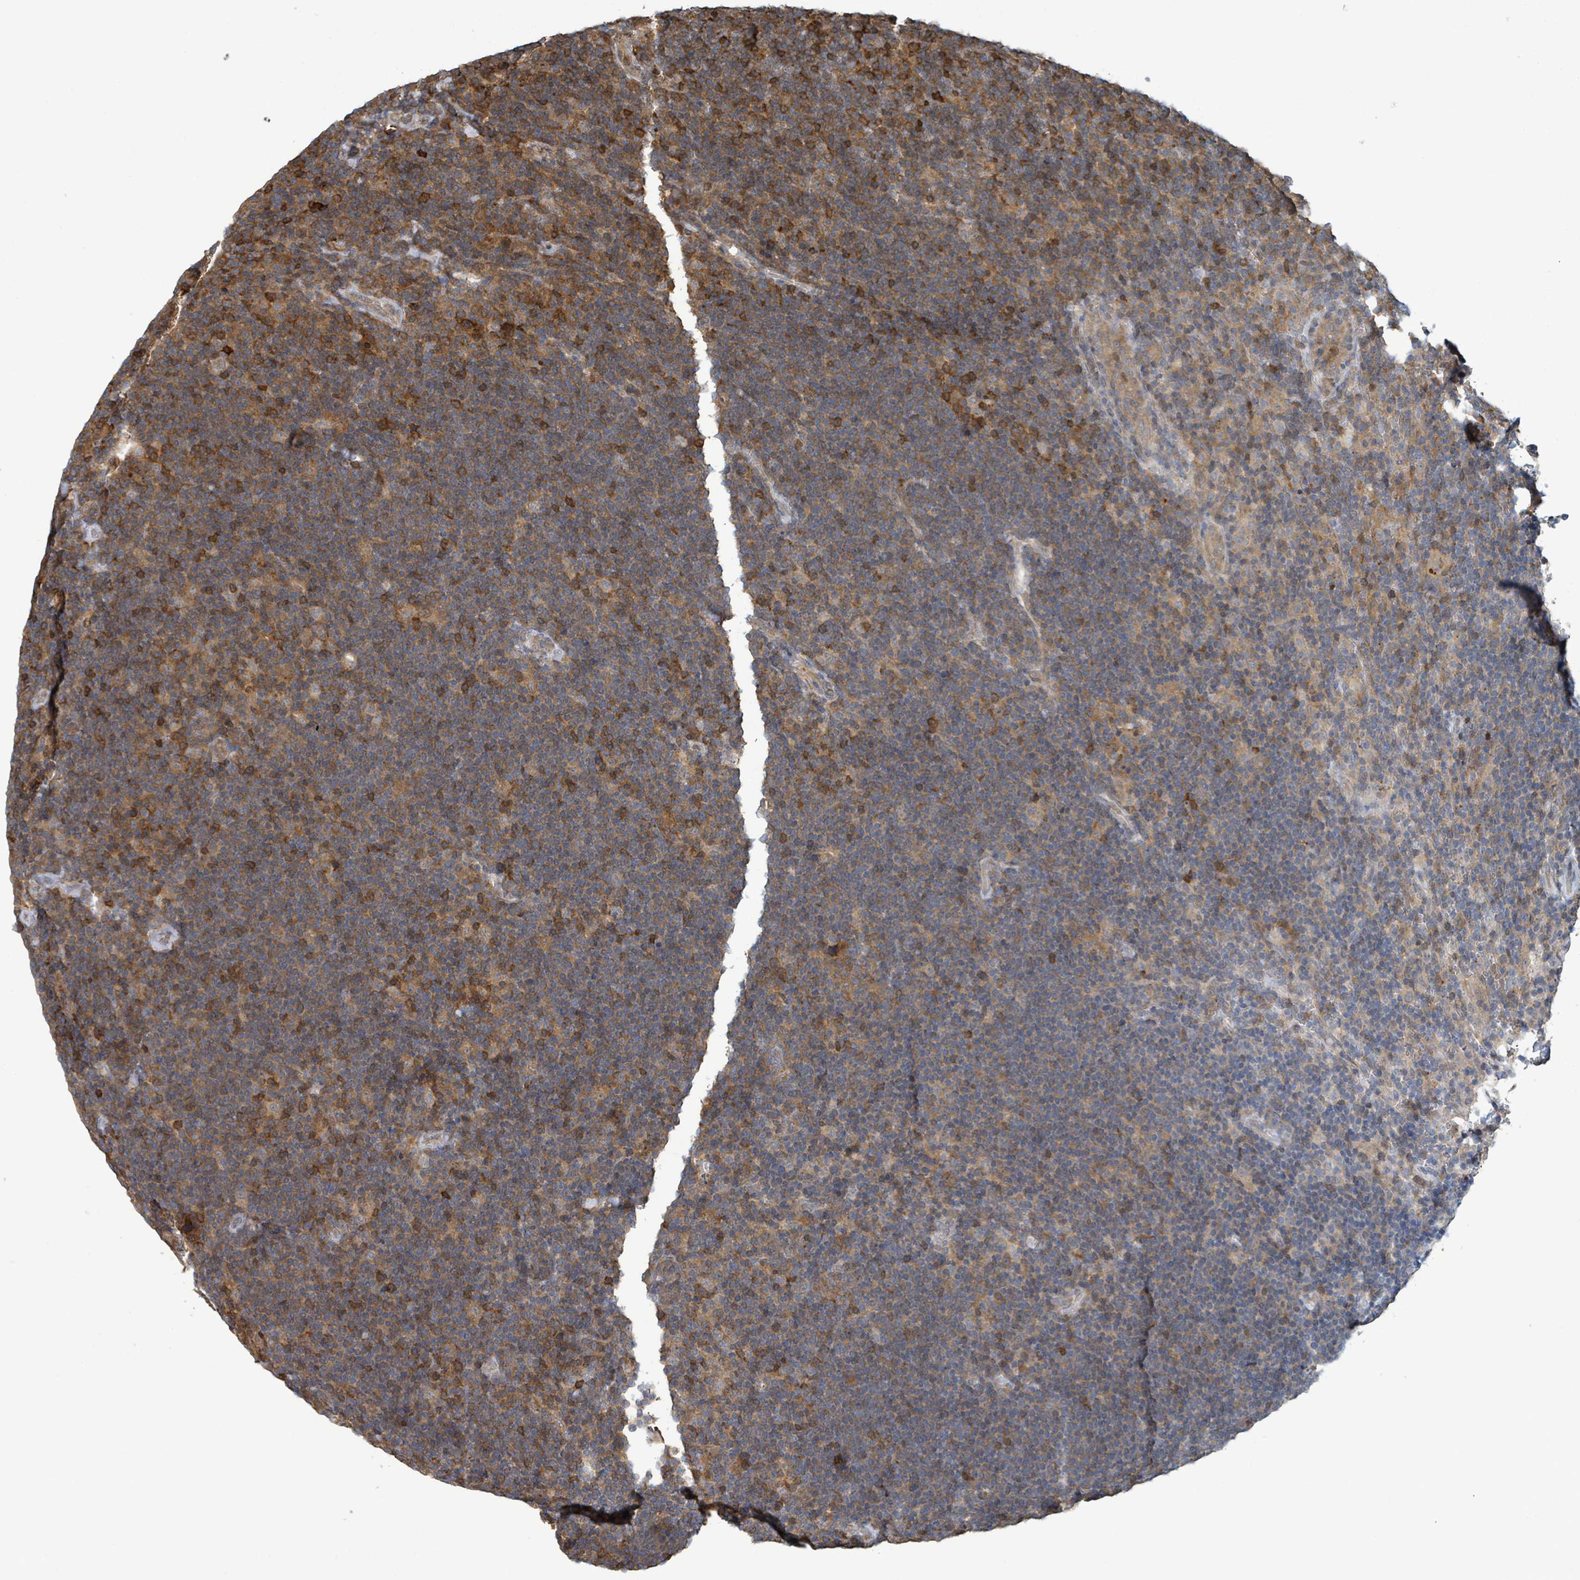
{"staining": {"intensity": "weak", "quantity": "<25%", "location": "cytoplasmic/membranous"}, "tissue": "lymphoma", "cell_type": "Tumor cells", "image_type": "cancer", "snomed": [{"axis": "morphology", "description": "Hodgkin's disease, NOS"}, {"axis": "topography", "description": "Lymph node"}], "caption": "DAB immunohistochemical staining of human lymphoma demonstrates no significant expression in tumor cells.", "gene": "PGAM1", "patient": {"sex": "female", "age": 57}}